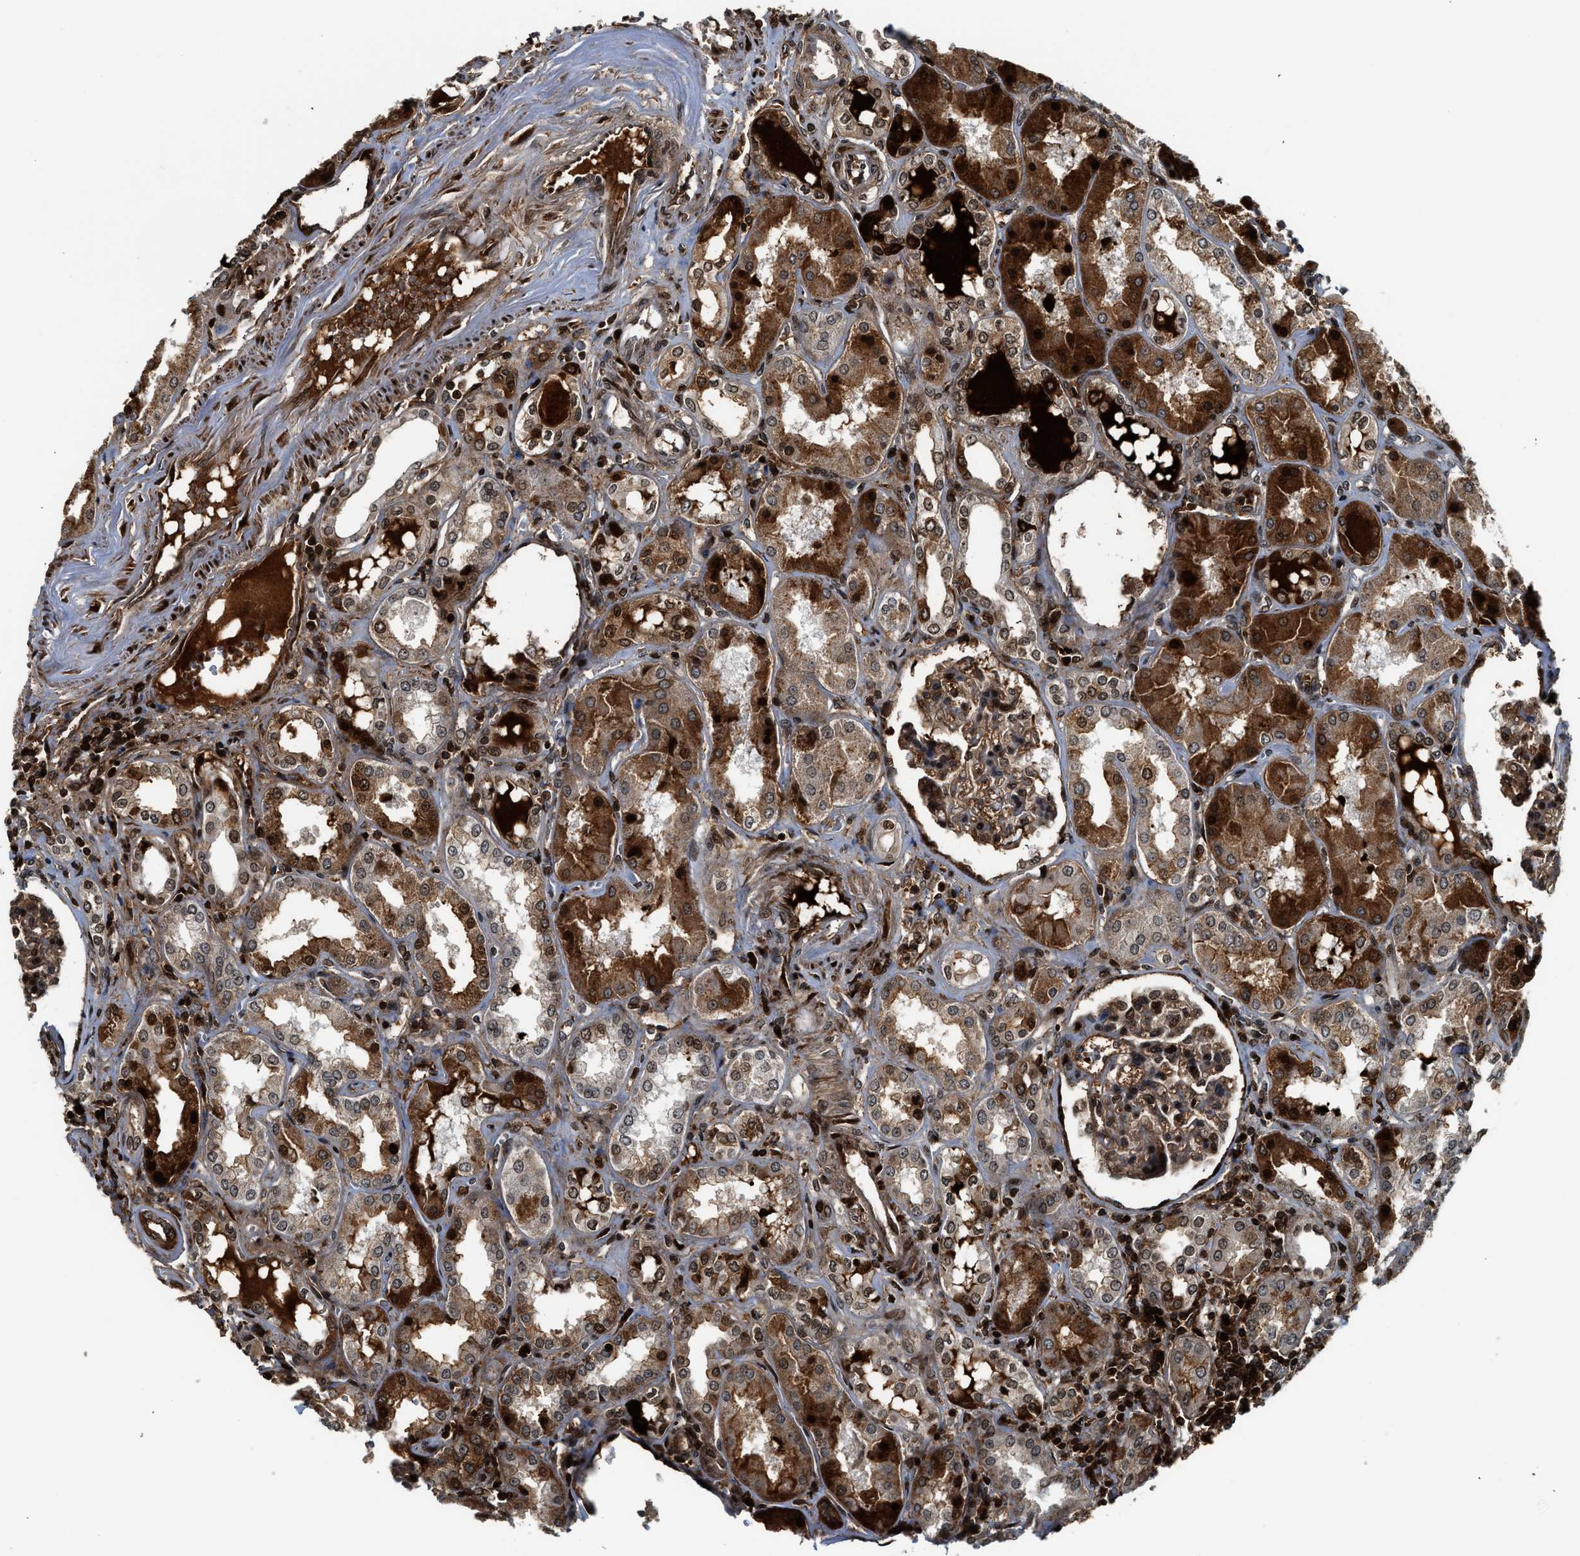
{"staining": {"intensity": "strong", "quantity": ">75%", "location": "cytoplasmic/membranous,nuclear"}, "tissue": "kidney", "cell_type": "Cells in glomeruli", "image_type": "normal", "snomed": [{"axis": "morphology", "description": "Normal tissue, NOS"}, {"axis": "topography", "description": "Kidney"}], "caption": "Kidney stained with DAB (3,3'-diaminobenzidine) immunohistochemistry reveals high levels of strong cytoplasmic/membranous,nuclear expression in approximately >75% of cells in glomeruli. Nuclei are stained in blue.", "gene": "MDM2", "patient": {"sex": "female", "age": 56}}